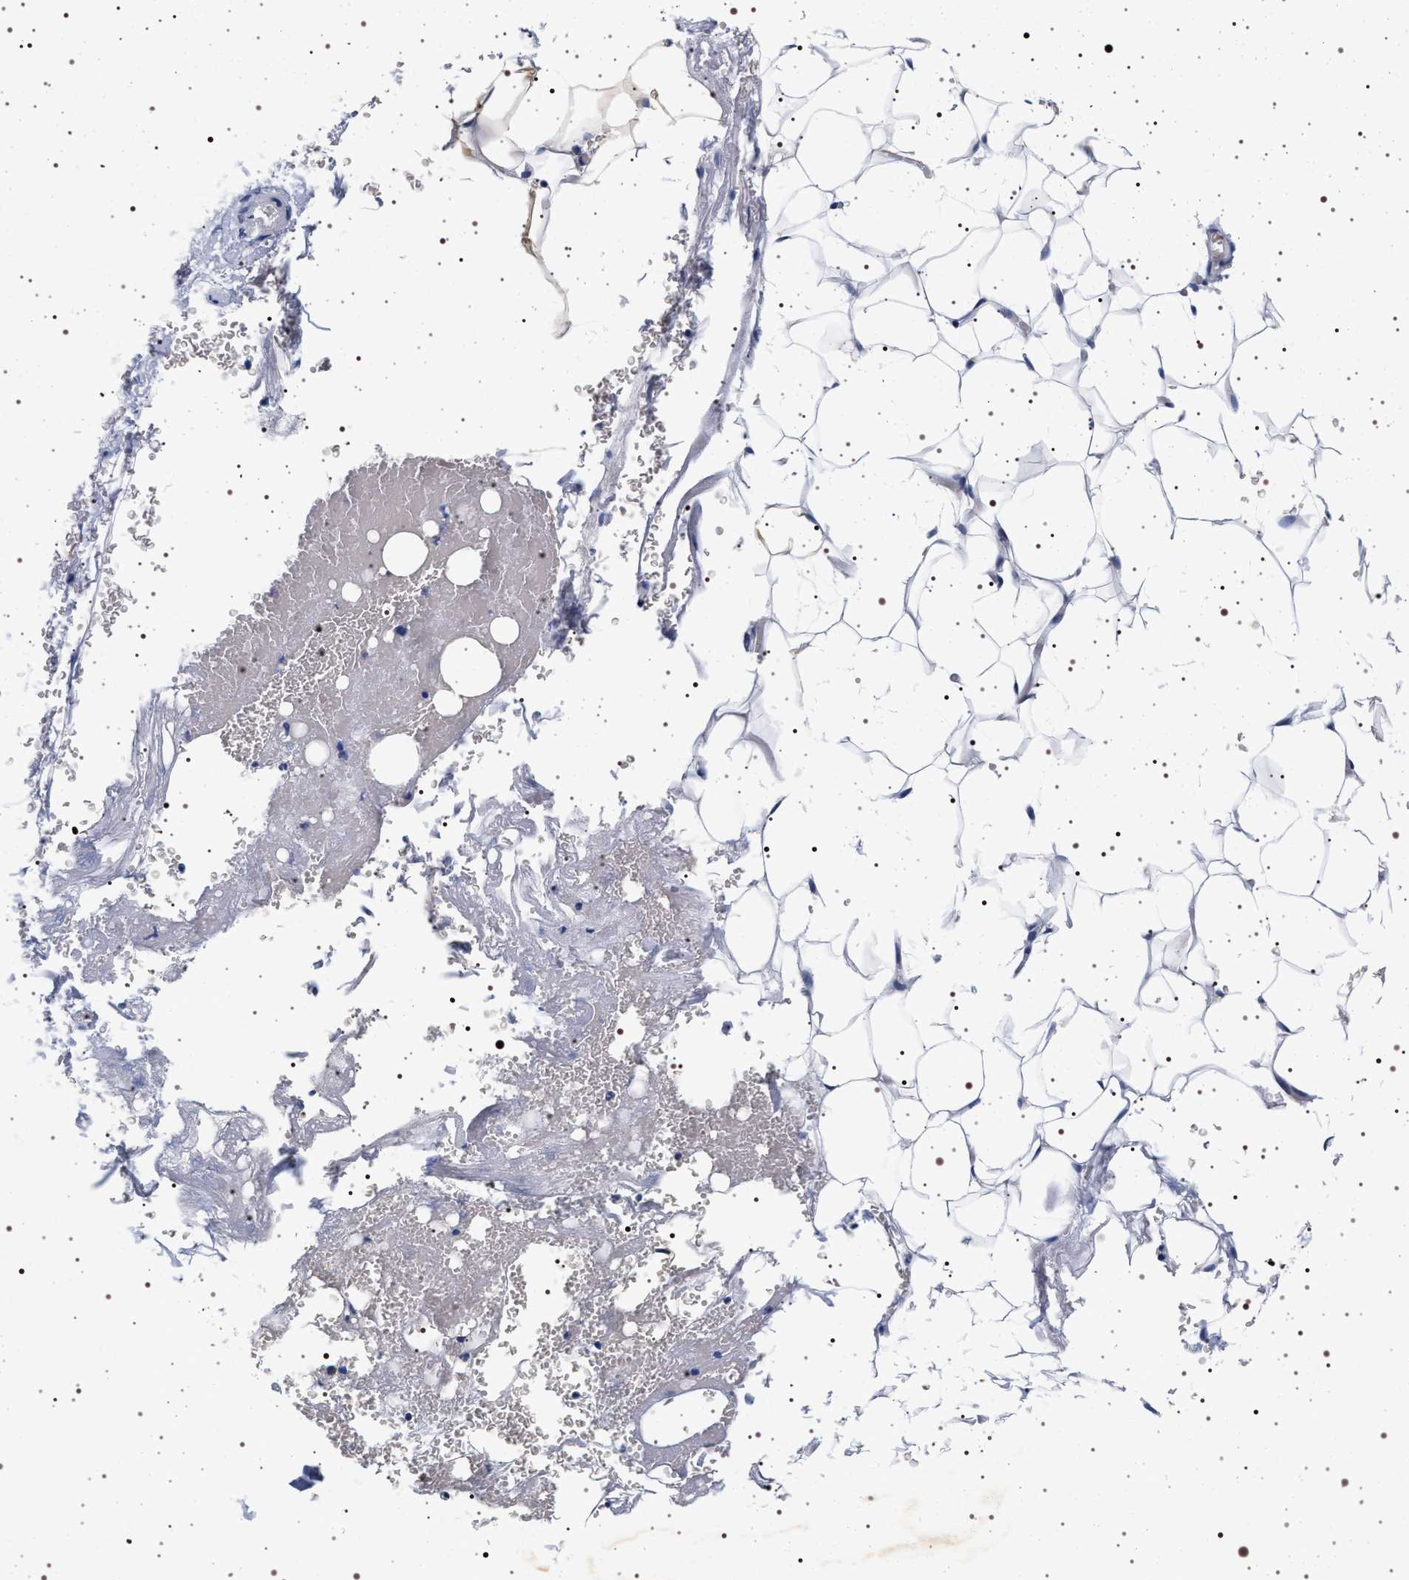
{"staining": {"intensity": "negative", "quantity": "none", "location": "none"}, "tissue": "adipose tissue", "cell_type": "Adipocytes", "image_type": "normal", "snomed": [{"axis": "morphology", "description": "Normal tissue, NOS"}, {"axis": "topography", "description": "Peripheral nerve tissue"}], "caption": "High magnification brightfield microscopy of benign adipose tissue stained with DAB (3,3'-diaminobenzidine) (brown) and counterstained with hematoxylin (blue): adipocytes show no significant expression. (Immunohistochemistry, brightfield microscopy, high magnification).", "gene": "SYN1", "patient": {"sex": "male", "age": 70}}